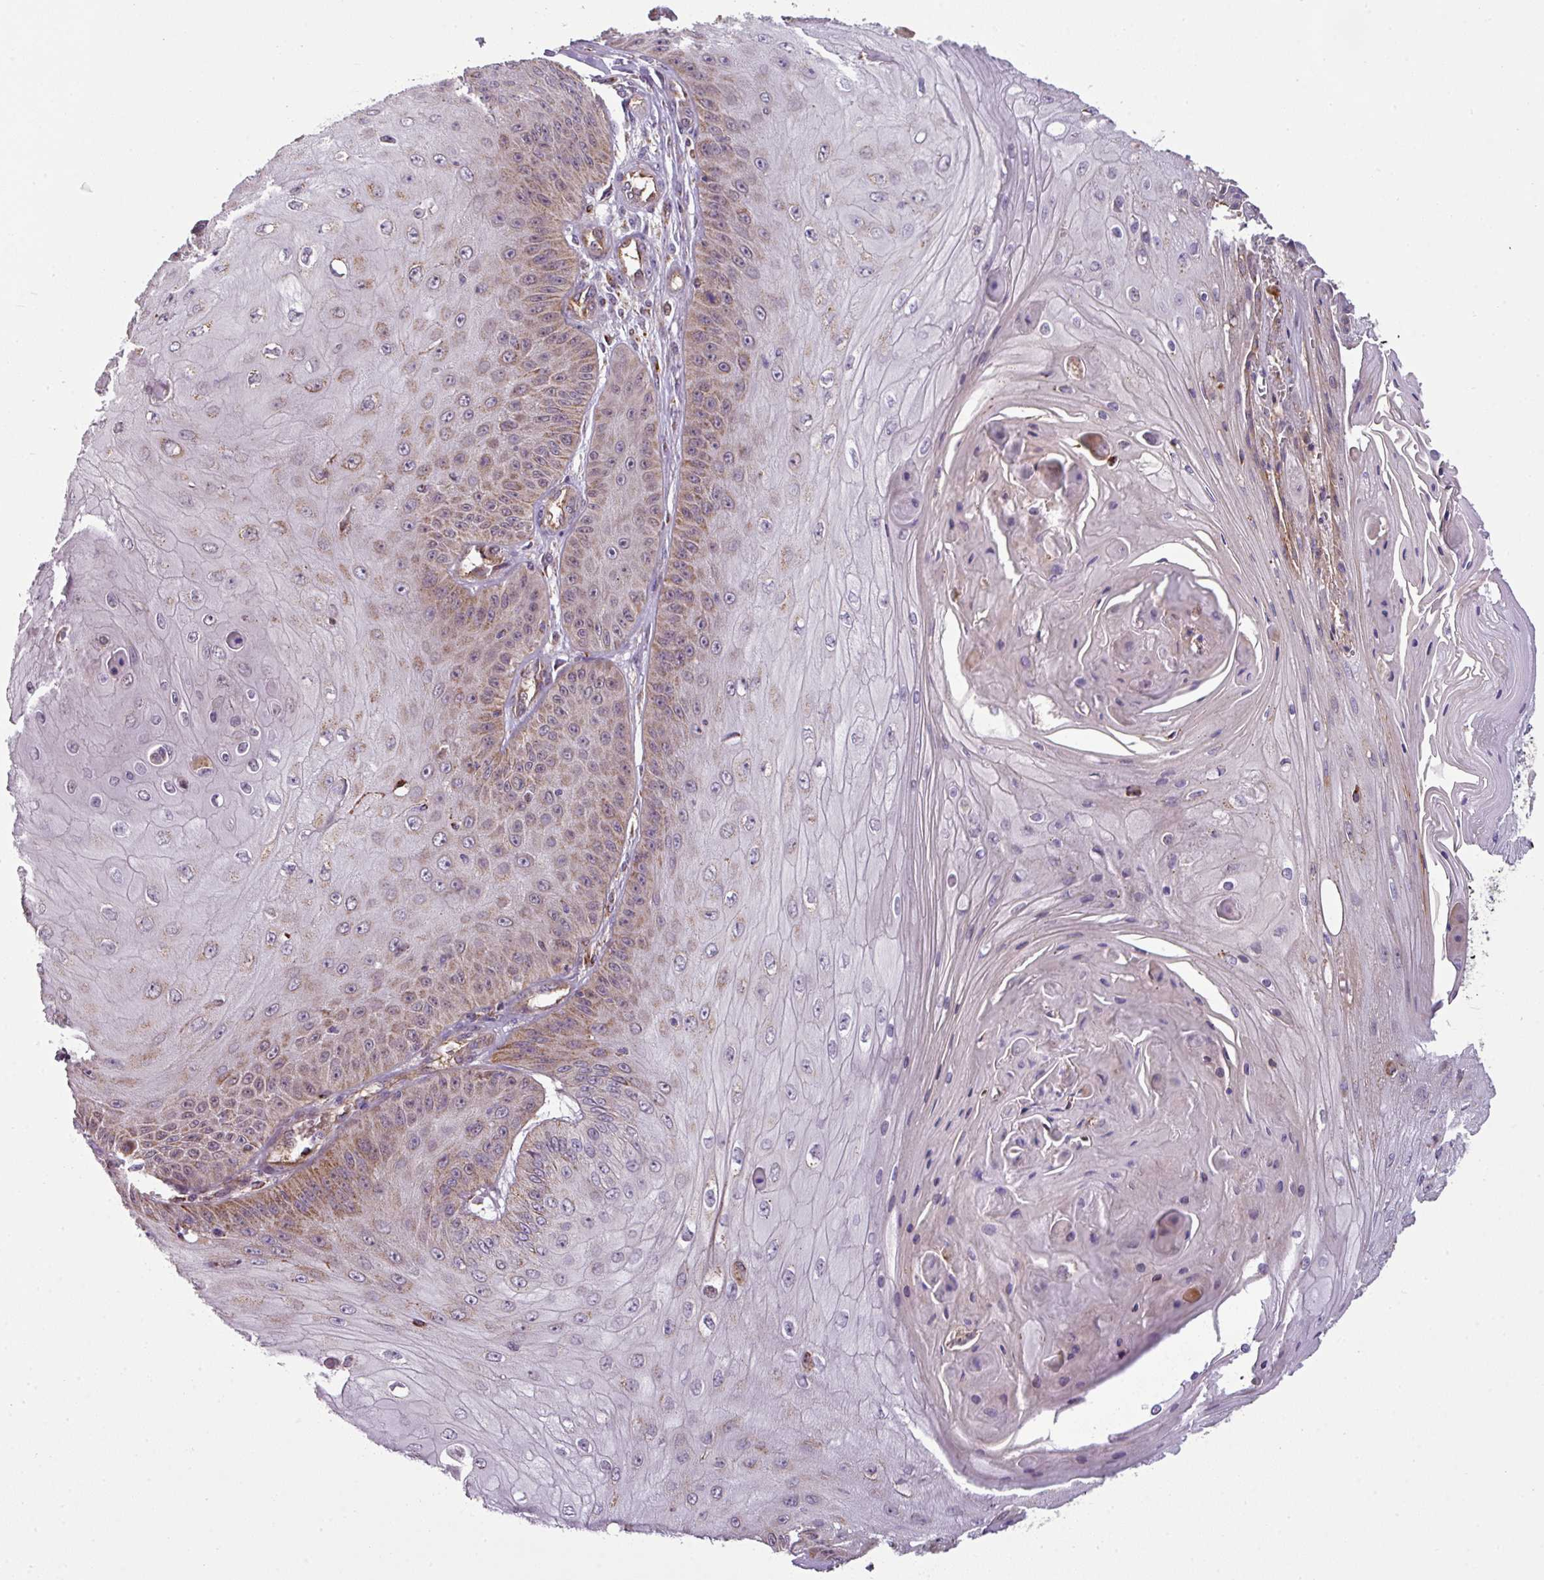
{"staining": {"intensity": "moderate", "quantity": "25%-75%", "location": "cytoplasmic/membranous"}, "tissue": "skin cancer", "cell_type": "Tumor cells", "image_type": "cancer", "snomed": [{"axis": "morphology", "description": "Squamous cell carcinoma, NOS"}, {"axis": "topography", "description": "Skin"}], "caption": "A photomicrograph of human skin cancer (squamous cell carcinoma) stained for a protein exhibits moderate cytoplasmic/membranous brown staining in tumor cells.", "gene": "PRELID3B", "patient": {"sex": "male", "age": 70}}